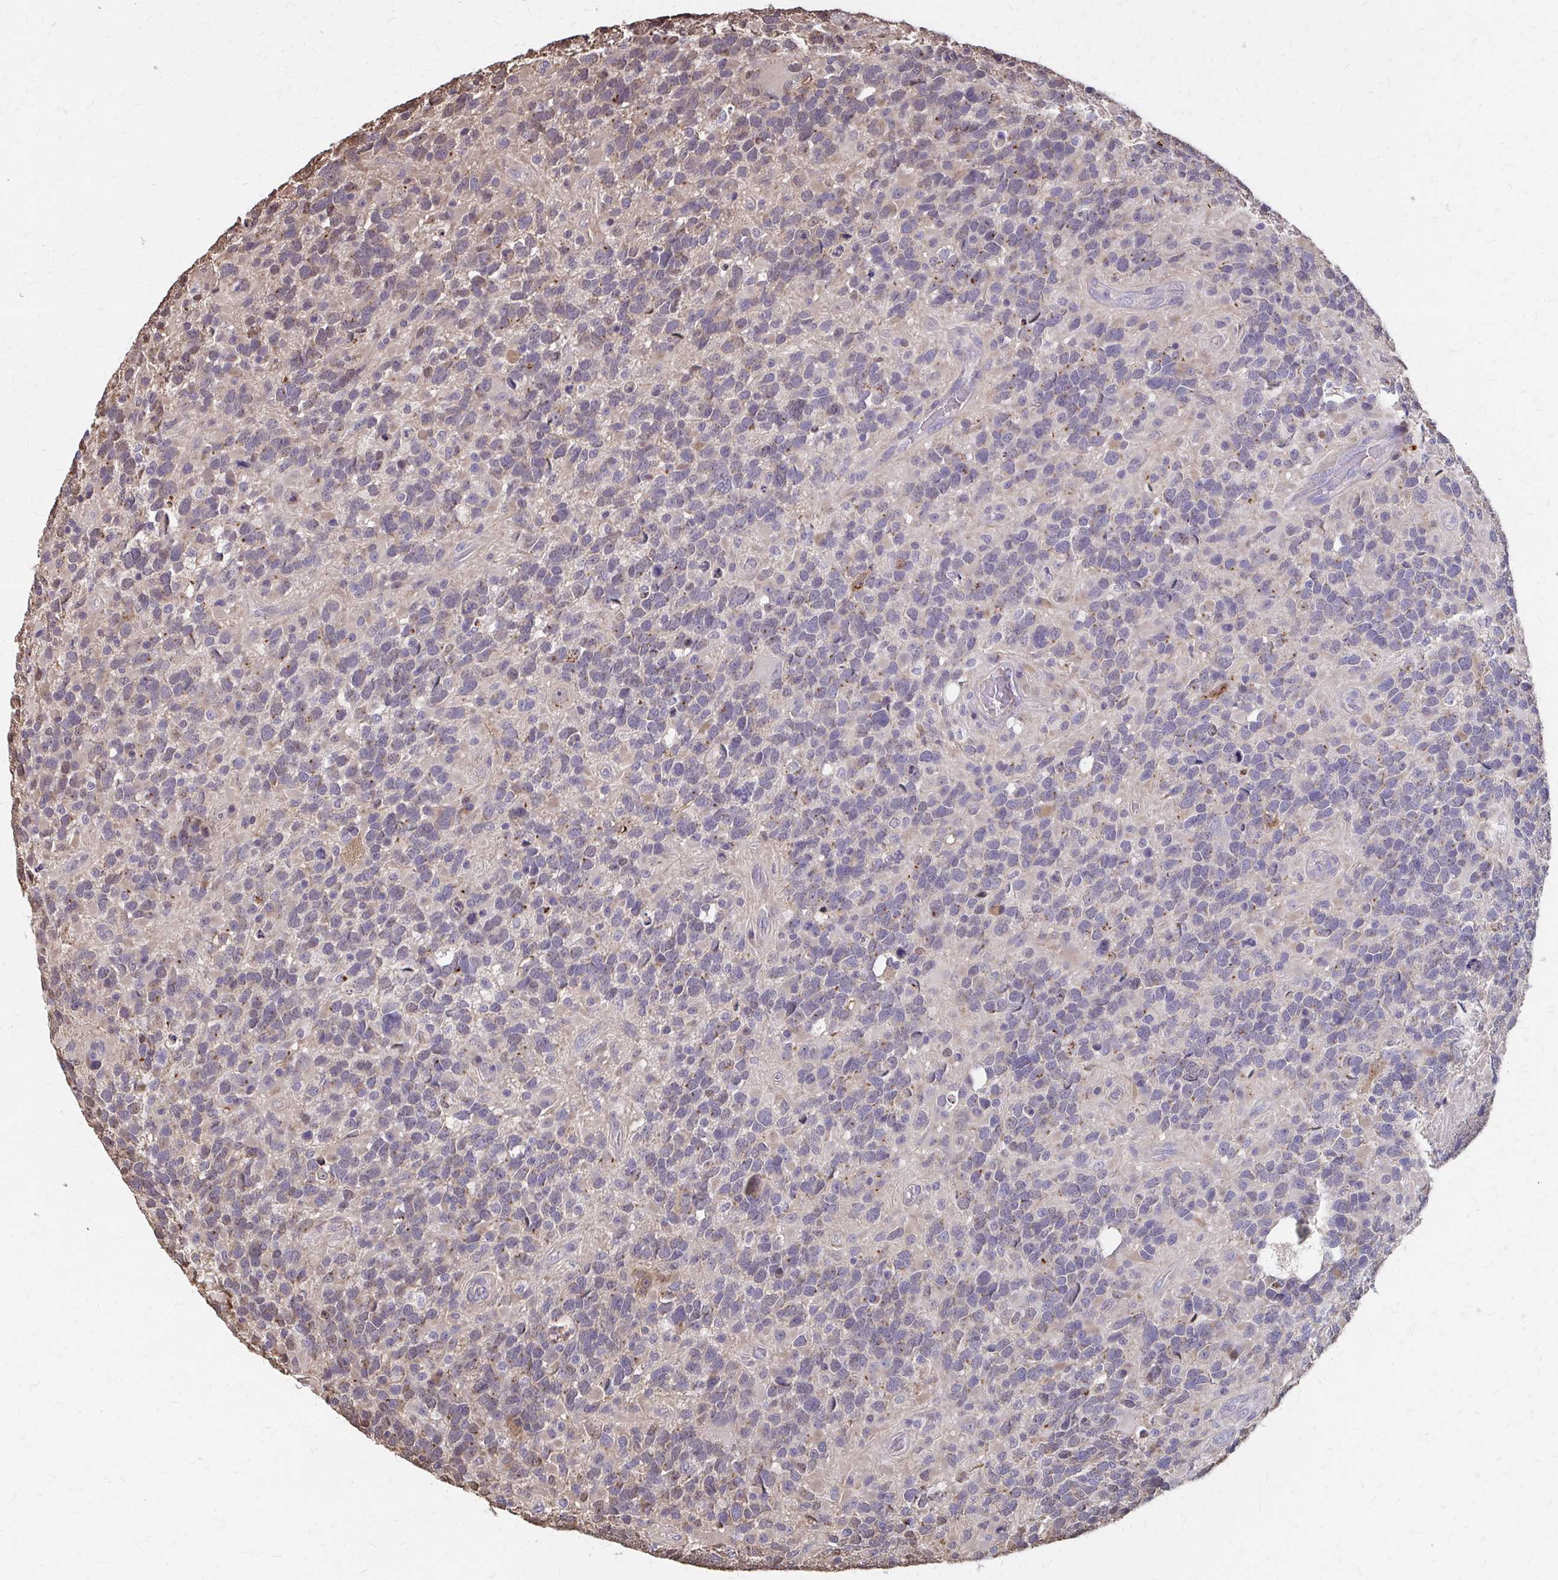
{"staining": {"intensity": "weak", "quantity": "<25%", "location": "cytoplasmic/membranous"}, "tissue": "glioma", "cell_type": "Tumor cells", "image_type": "cancer", "snomed": [{"axis": "morphology", "description": "Glioma, malignant, High grade"}, {"axis": "topography", "description": "Brain"}], "caption": "IHC of malignant glioma (high-grade) displays no positivity in tumor cells.", "gene": "IFI44L", "patient": {"sex": "female", "age": 40}}